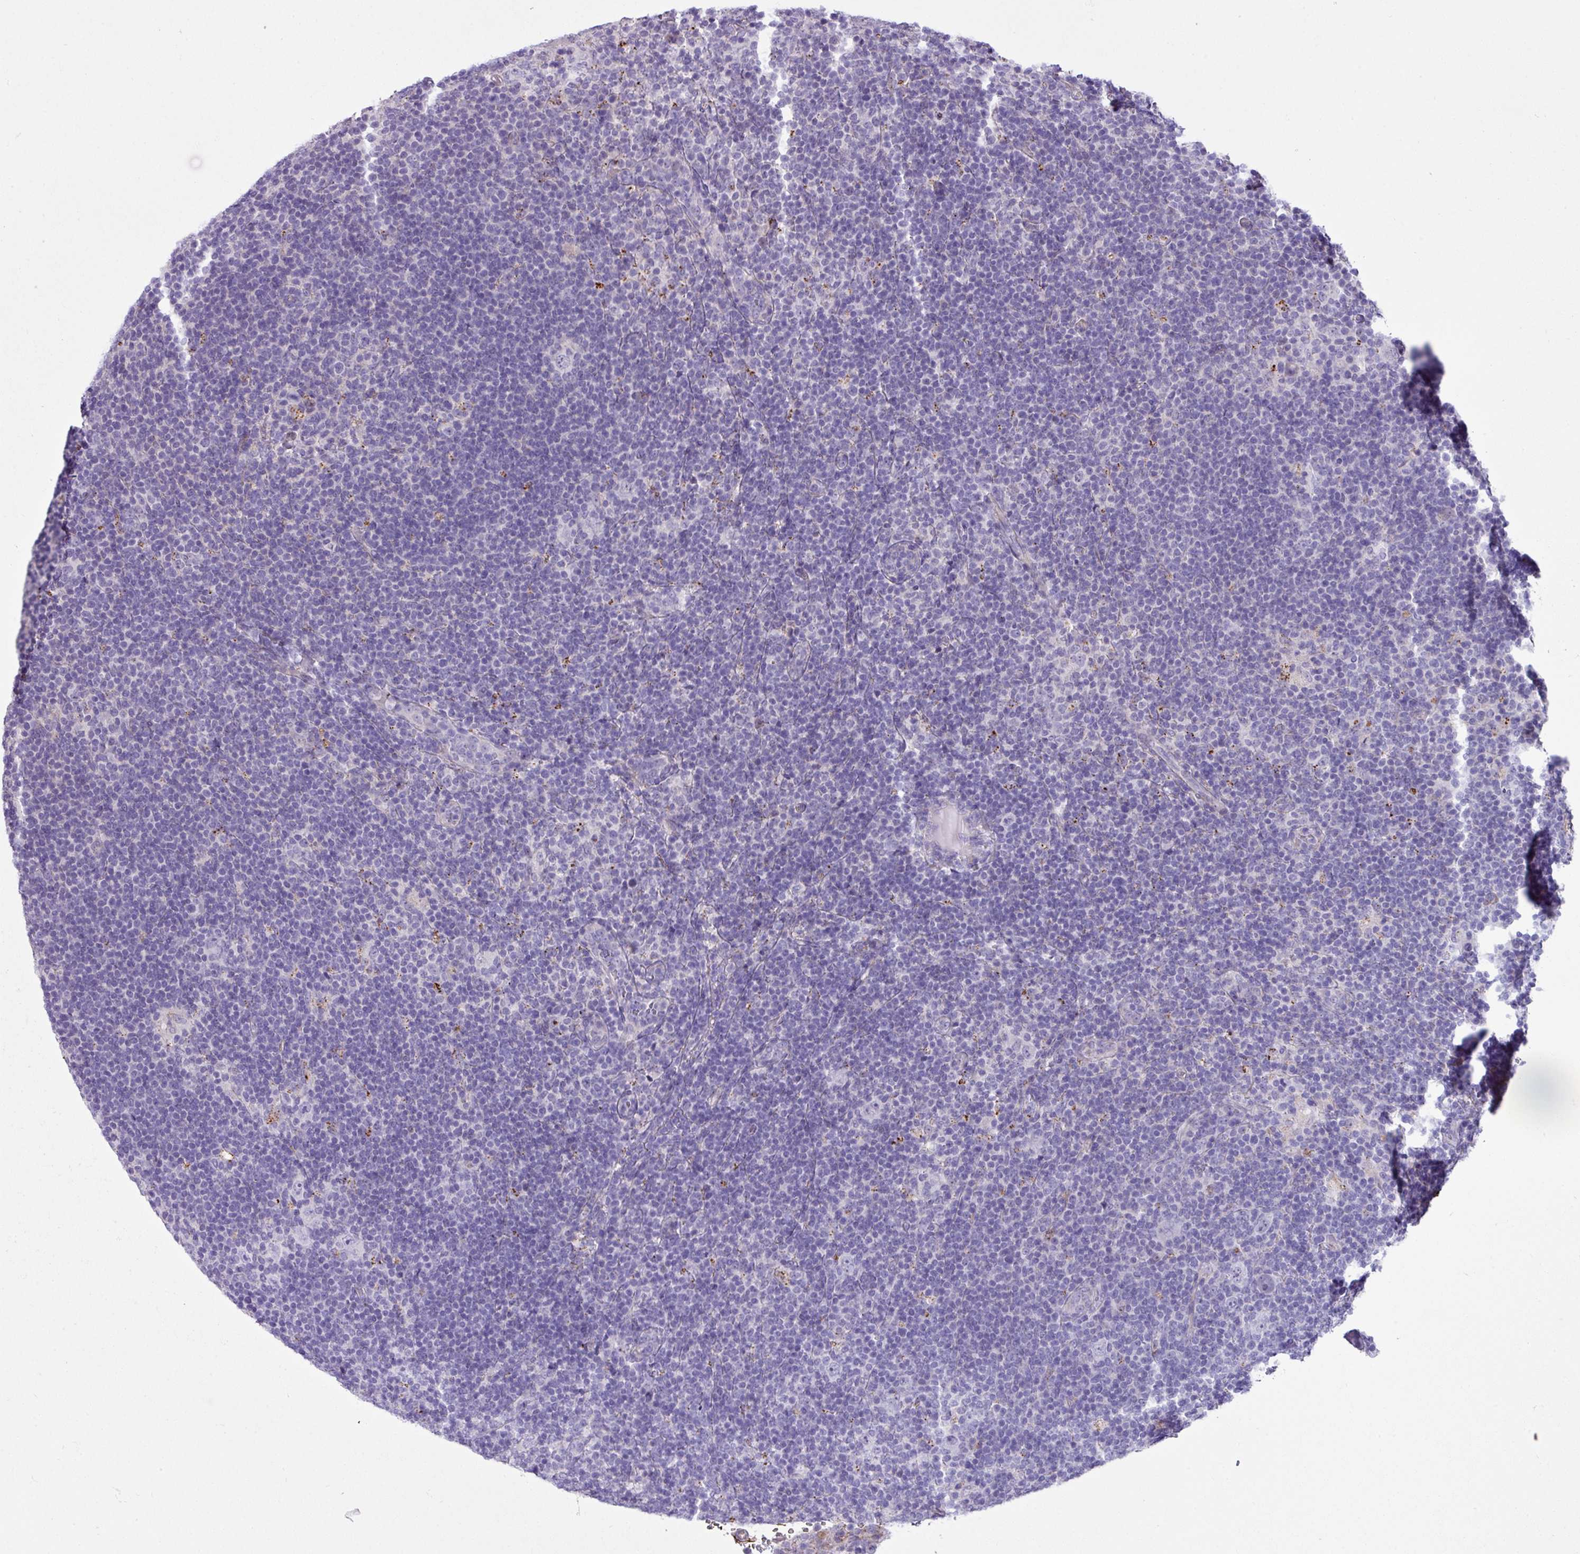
{"staining": {"intensity": "negative", "quantity": "none", "location": "none"}, "tissue": "lymphoma", "cell_type": "Tumor cells", "image_type": "cancer", "snomed": [{"axis": "morphology", "description": "Hodgkin's disease, NOS"}, {"axis": "topography", "description": "Lymph node"}], "caption": "Tumor cells show no significant staining in lymphoma.", "gene": "CD248", "patient": {"sex": "female", "age": 57}}